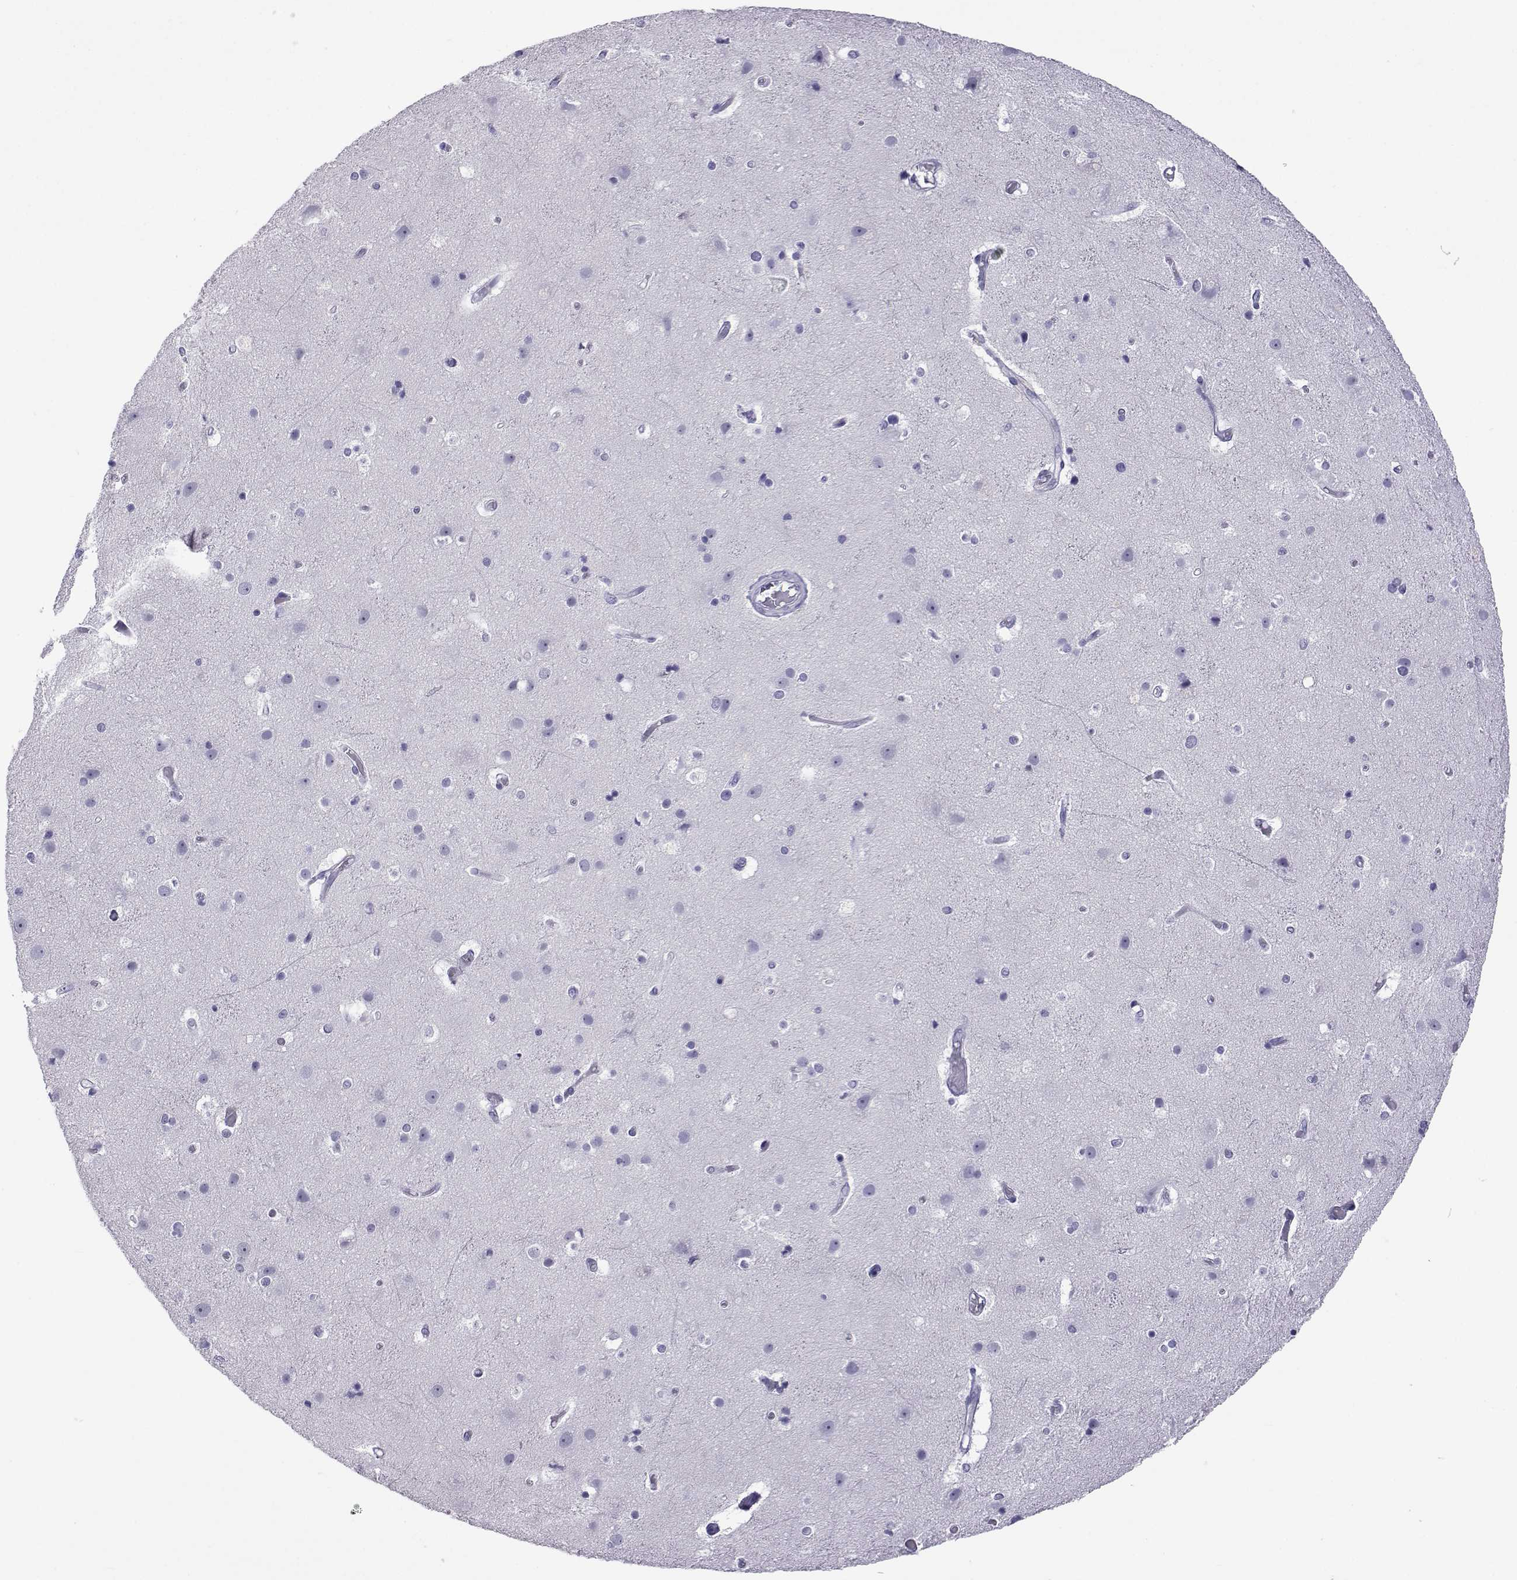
{"staining": {"intensity": "negative", "quantity": "none", "location": "none"}, "tissue": "cerebral cortex", "cell_type": "Endothelial cells", "image_type": "normal", "snomed": [{"axis": "morphology", "description": "Normal tissue, NOS"}, {"axis": "topography", "description": "Cerebral cortex"}], "caption": "This is an immunohistochemistry histopathology image of benign cerebral cortex. There is no positivity in endothelial cells.", "gene": "ACTL7A", "patient": {"sex": "female", "age": 52}}